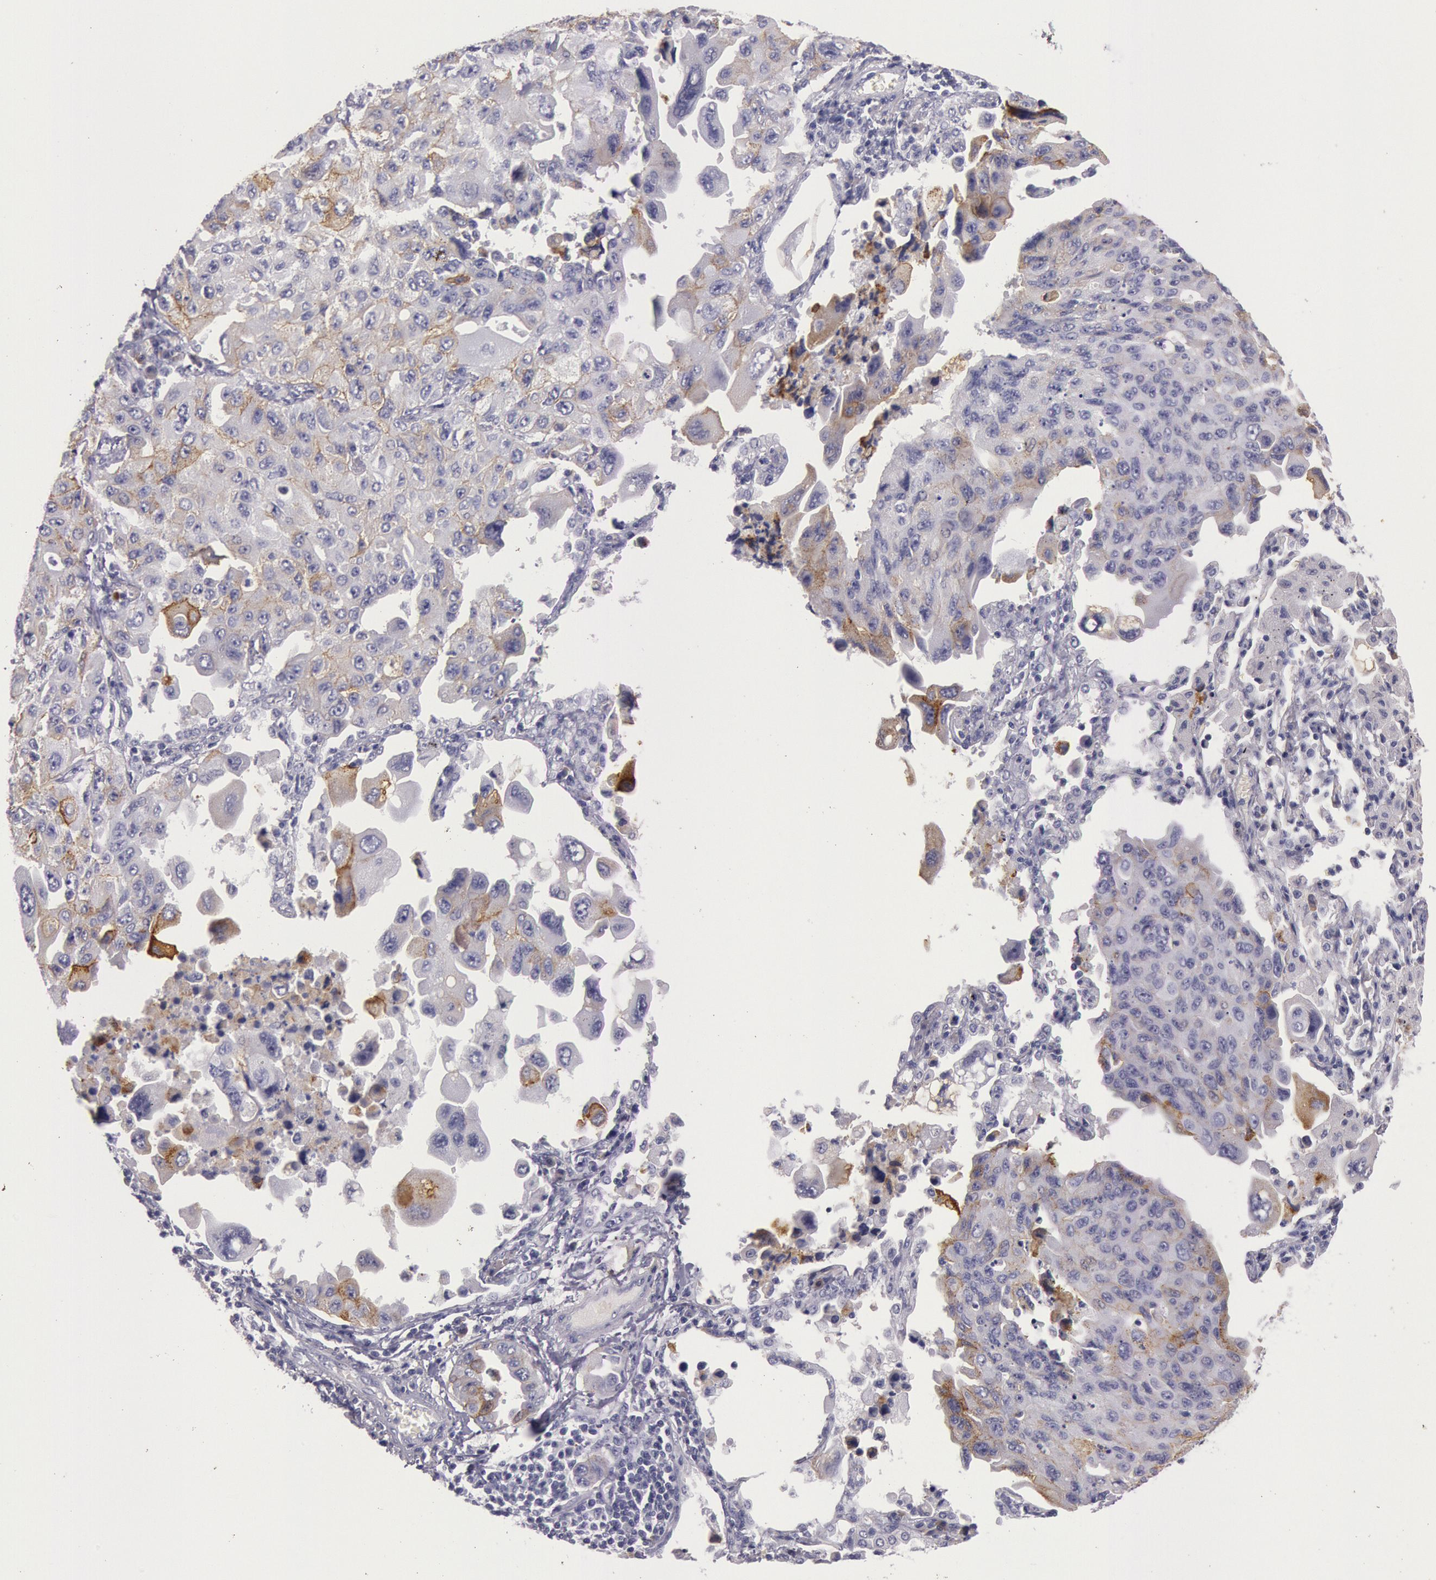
{"staining": {"intensity": "weak", "quantity": "<25%", "location": "cytoplasmic/membranous"}, "tissue": "lung cancer", "cell_type": "Tumor cells", "image_type": "cancer", "snomed": [{"axis": "morphology", "description": "Adenocarcinoma, NOS"}, {"axis": "topography", "description": "Lung"}], "caption": "An IHC histopathology image of lung cancer is shown. There is no staining in tumor cells of lung cancer.", "gene": "EGFR", "patient": {"sex": "male", "age": 64}}